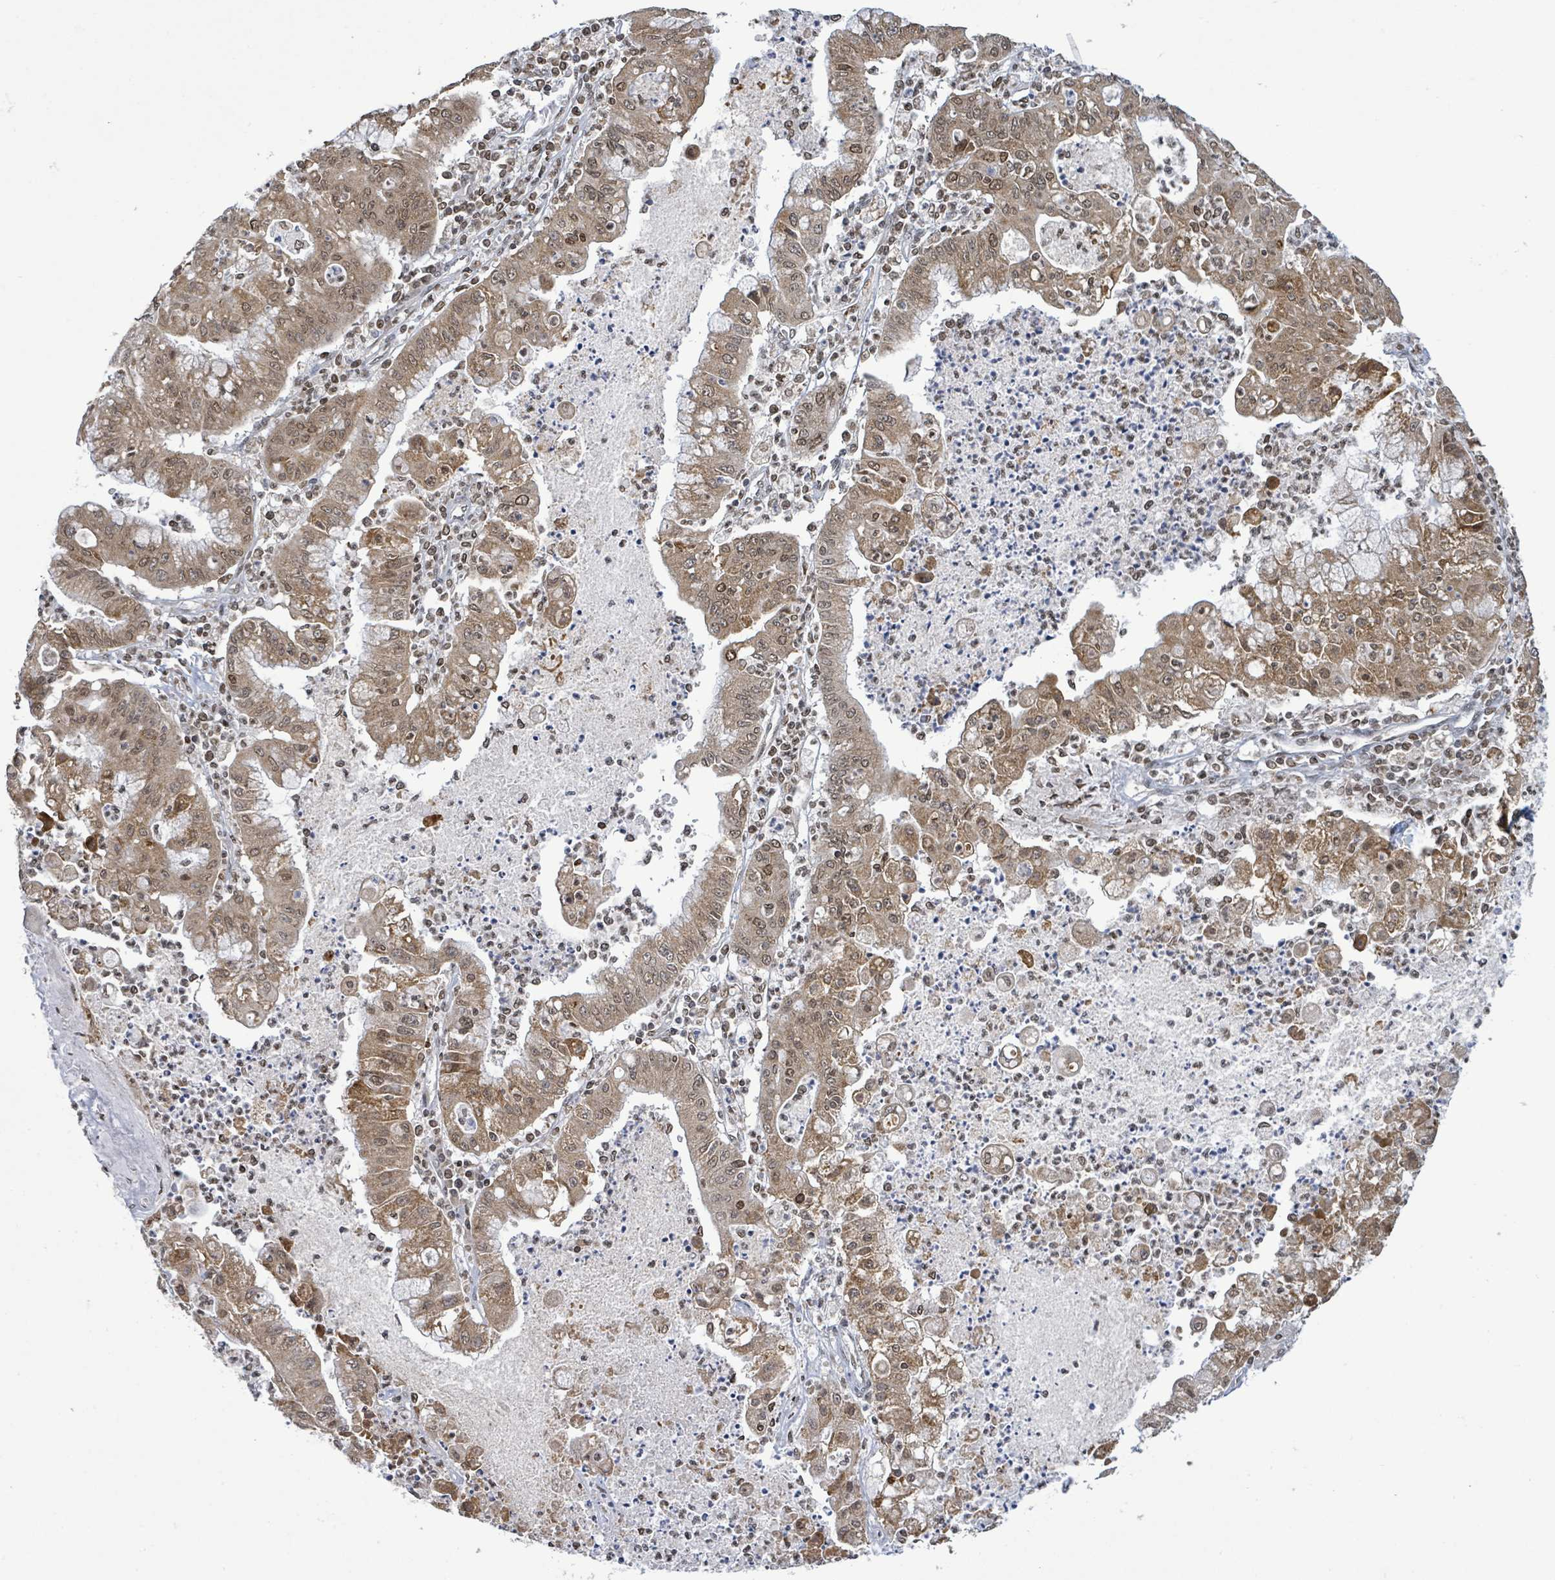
{"staining": {"intensity": "moderate", "quantity": ">75%", "location": "cytoplasmic/membranous,nuclear"}, "tissue": "ovarian cancer", "cell_type": "Tumor cells", "image_type": "cancer", "snomed": [{"axis": "morphology", "description": "Cystadenocarcinoma, mucinous, NOS"}, {"axis": "topography", "description": "Ovary"}], "caption": "Brown immunohistochemical staining in human ovarian cancer demonstrates moderate cytoplasmic/membranous and nuclear expression in approximately >75% of tumor cells. Immunohistochemistry (ihc) stains the protein in brown and the nuclei are stained blue.", "gene": "SBF2", "patient": {"sex": "female", "age": 70}}